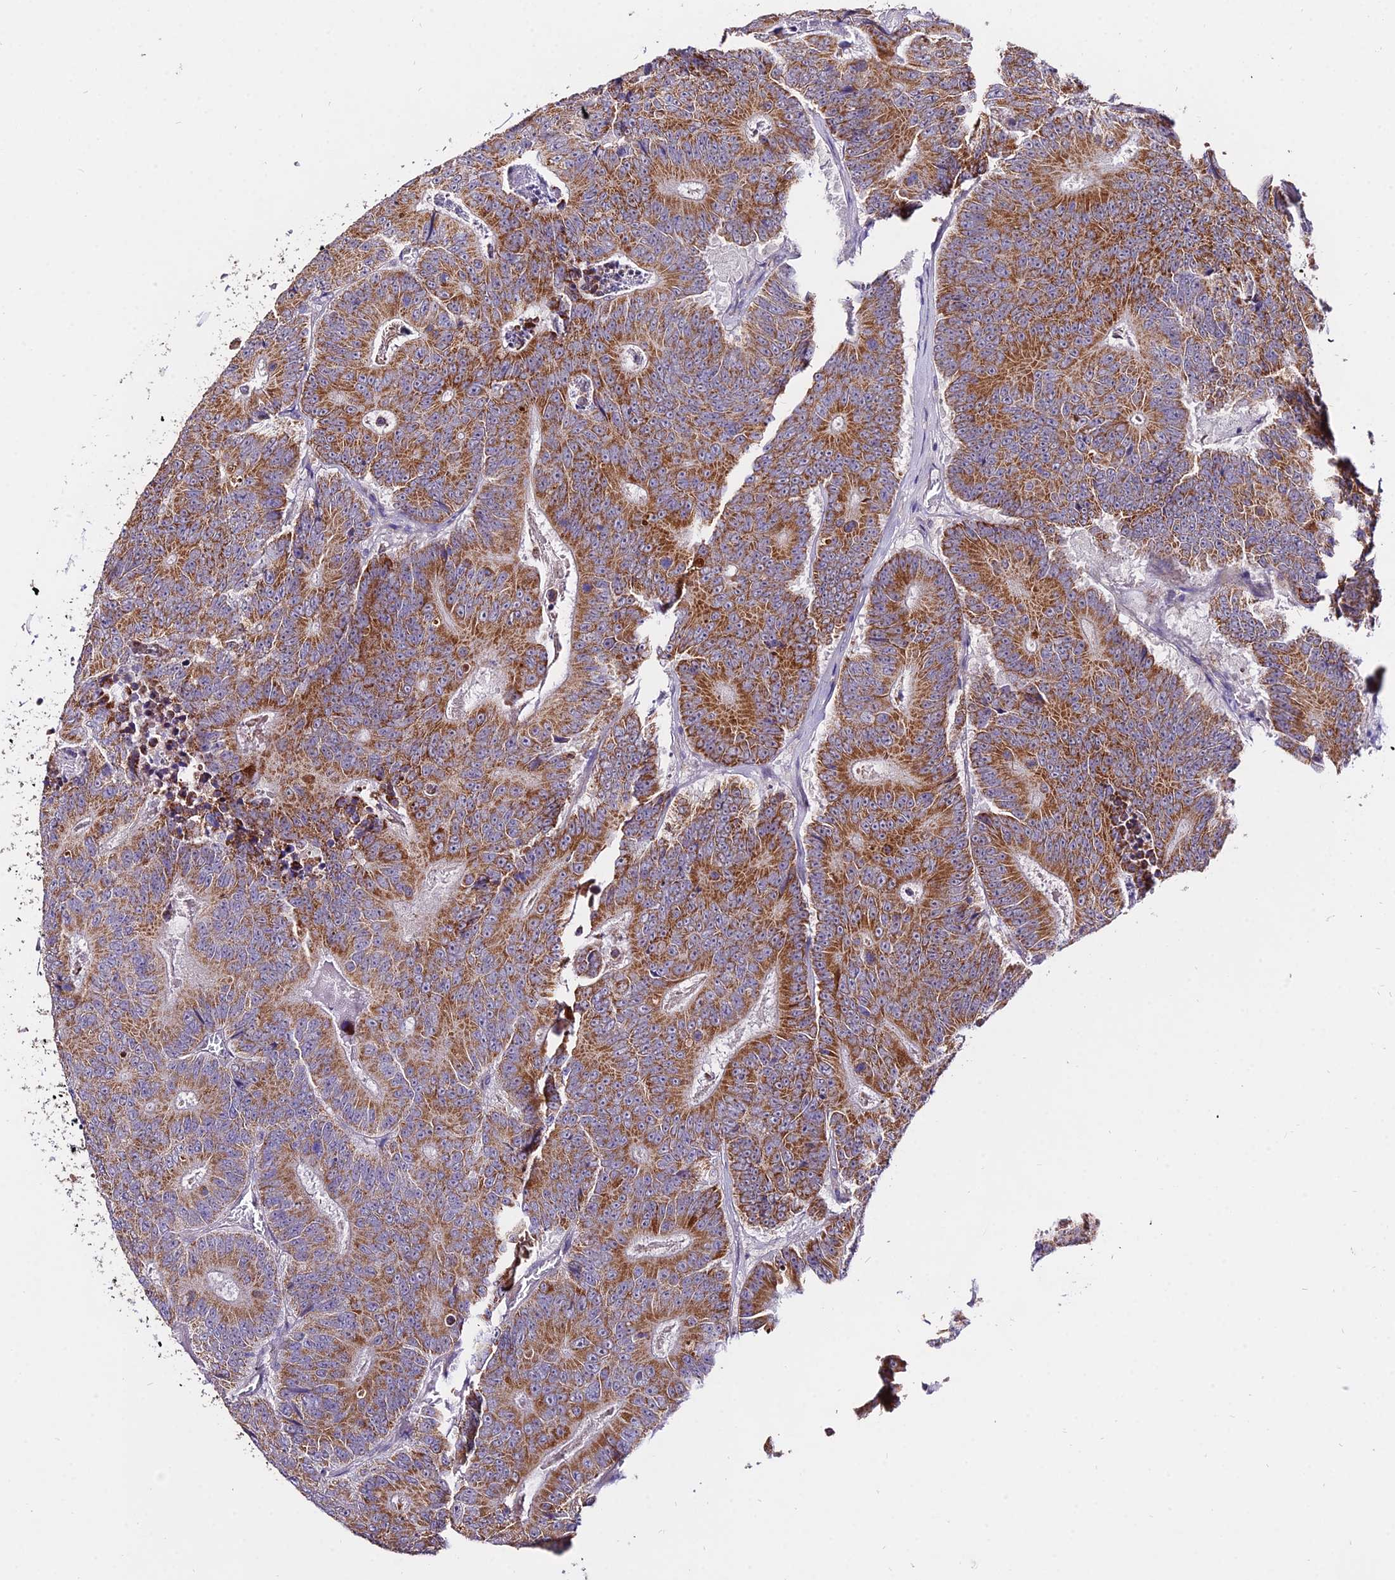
{"staining": {"intensity": "moderate", "quantity": ">75%", "location": "cytoplasmic/membranous"}, "tissue": "colorectal cancer", "cell_type": "Tumor cells", "image_type": "cancer", "snomed": [{"axis": "morphology", "description": "Adenocarcinoma, NOS"}, {"axis": "topography", "description": "Colon"}], "caption": "Immunohistochemical staining of human colorectal cancer reveals moderate cytoplasmic/membranous protein staining in approximately >75% of tumor cells.", "gene": "WDR5B", "patient": {"sex": "male", "age": 83}}